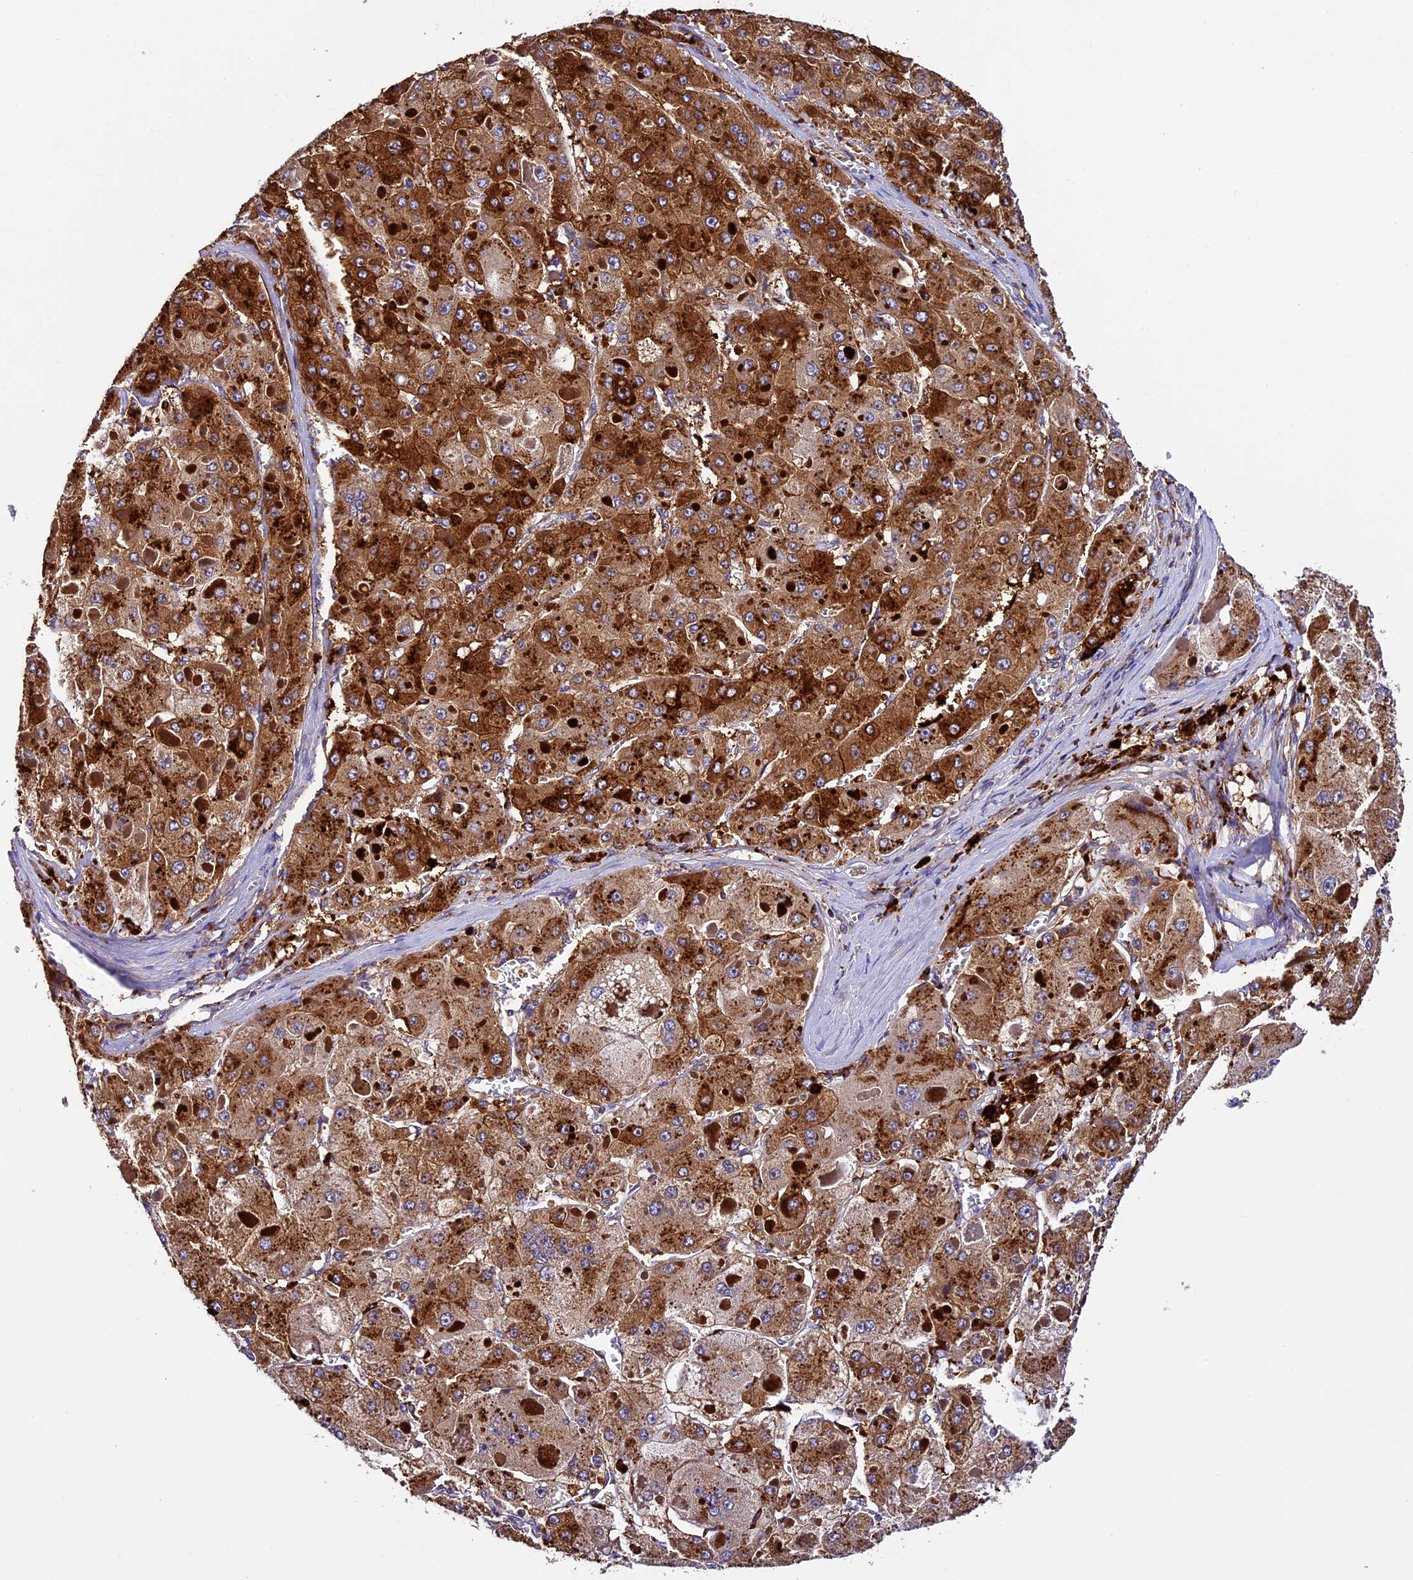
{"staining": {"intensity": "moderate", "quantity": ">75%", "location": "cytoplasmic/membranous"}, "tissue": "liver cancer", "cell_type": "Tumor cells", "image_type": "cancer", "snomed": [{"axis": "morphology", "description": "Carcinoma, Hepatocellular, NOS"}, {"axis": "topography", "description": "Liver"}], "caption": "A high-resolution histopathology image shows immunohistochemistry staining of liver cancer, which reveals moderate cytoplasmic/membranous positivity in approximately >75% of tumor cells.", "gene": "CILP2", "patient": {"sex": "female", "age": 73}}